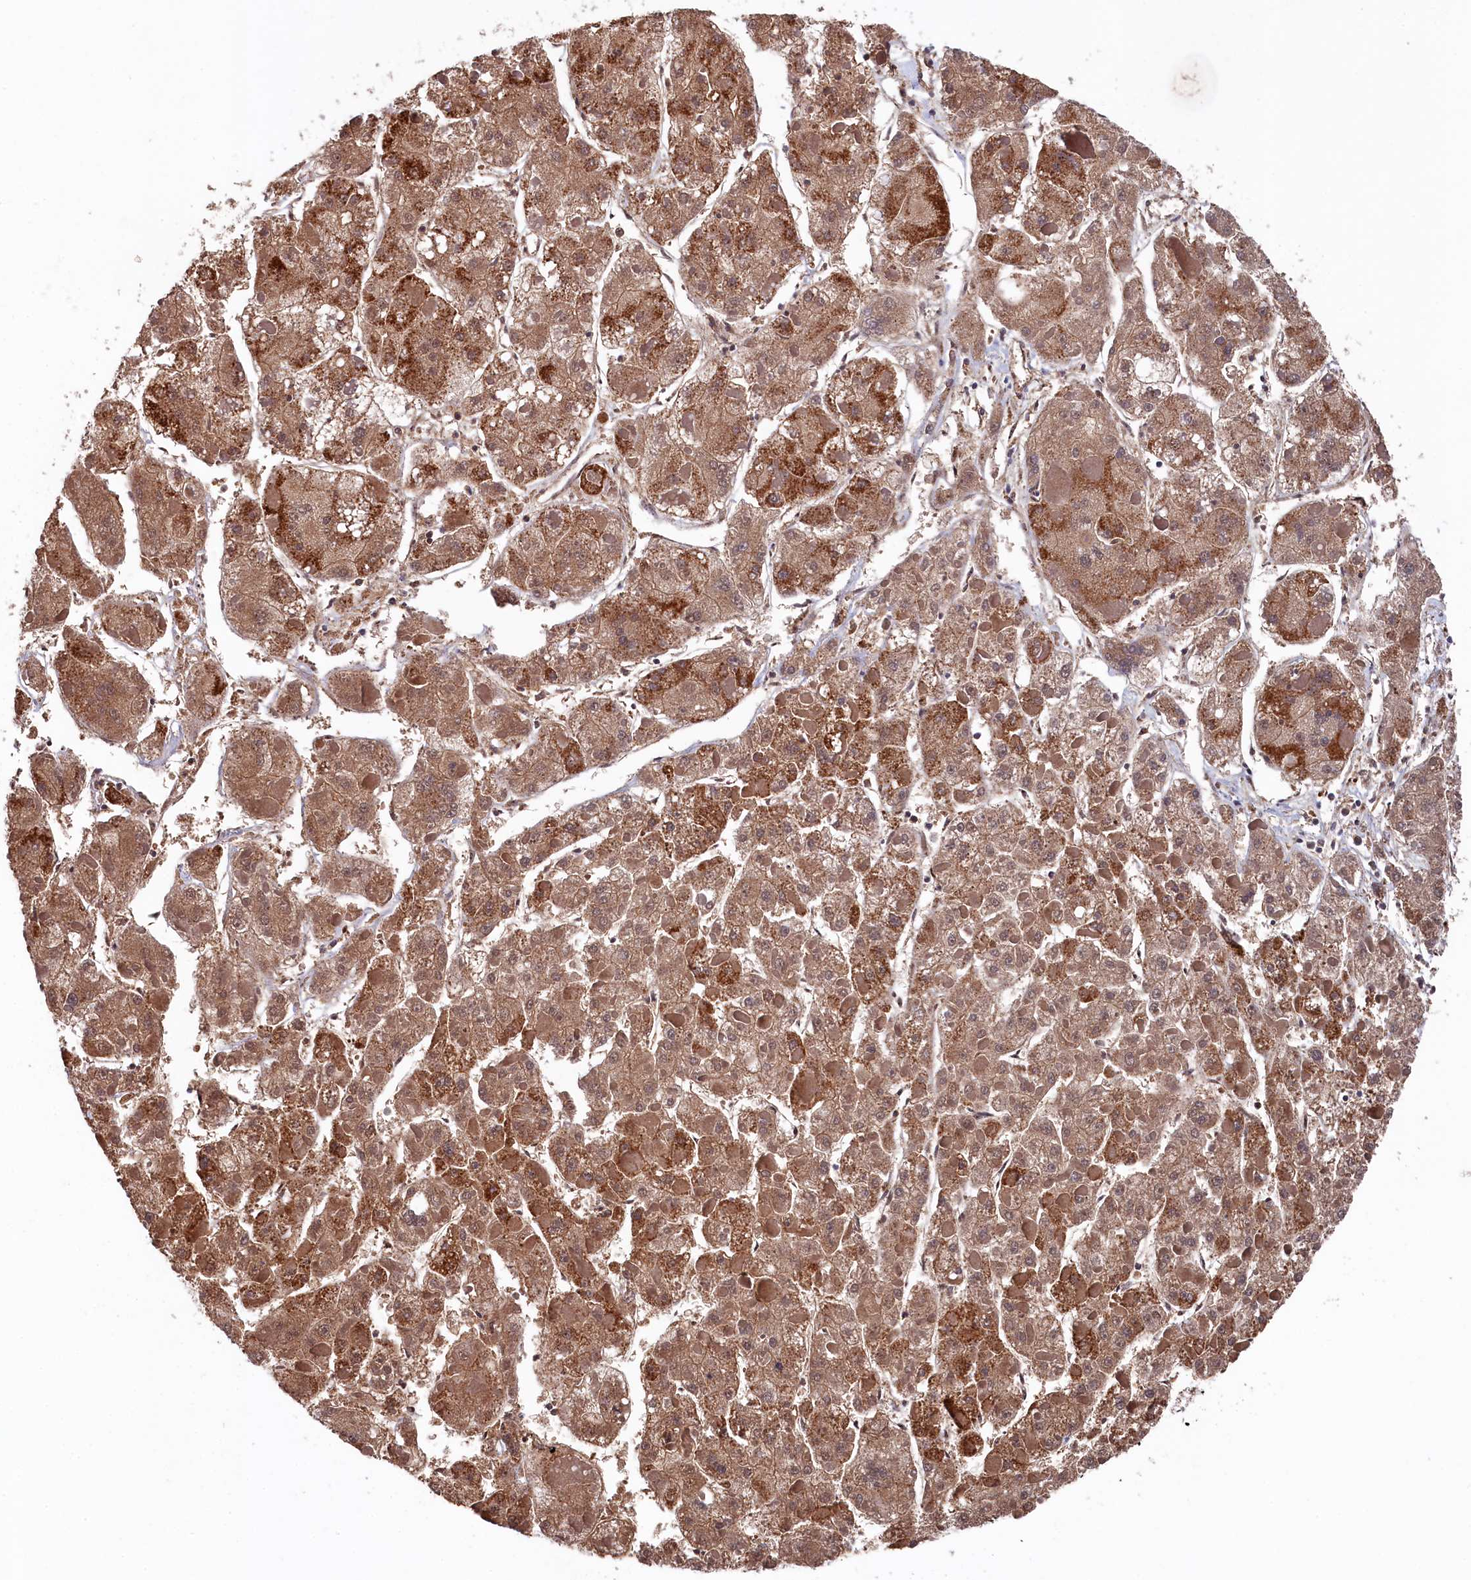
{"staining": {"intensity": "moderate", "quantity": ">75%", "location": "cytoplasmic/membranous"}, "tissue": "liver cancer", "cell_type": "Tumor cells", "image_type": "cancer", "snomed": [{"axis": "morphology", "description": "Carcinoma, Hepatocellular, NOS"}, {"axis": "topography", "description": "Liver"}], "caption": "High-power microscopy captured an immunohistochemistry image of liver cancer (hepatocellular carcinoma), revealing moderate cytoplasmic/membranous positivity in approximately >75% of tumor cells. (DAB (3,3'-diaminobenzidine) IHC, brown staining for protein, blue staining for nuclei).", "gene": "CLPX", "patient": {"sex": "female", "age": 73}}